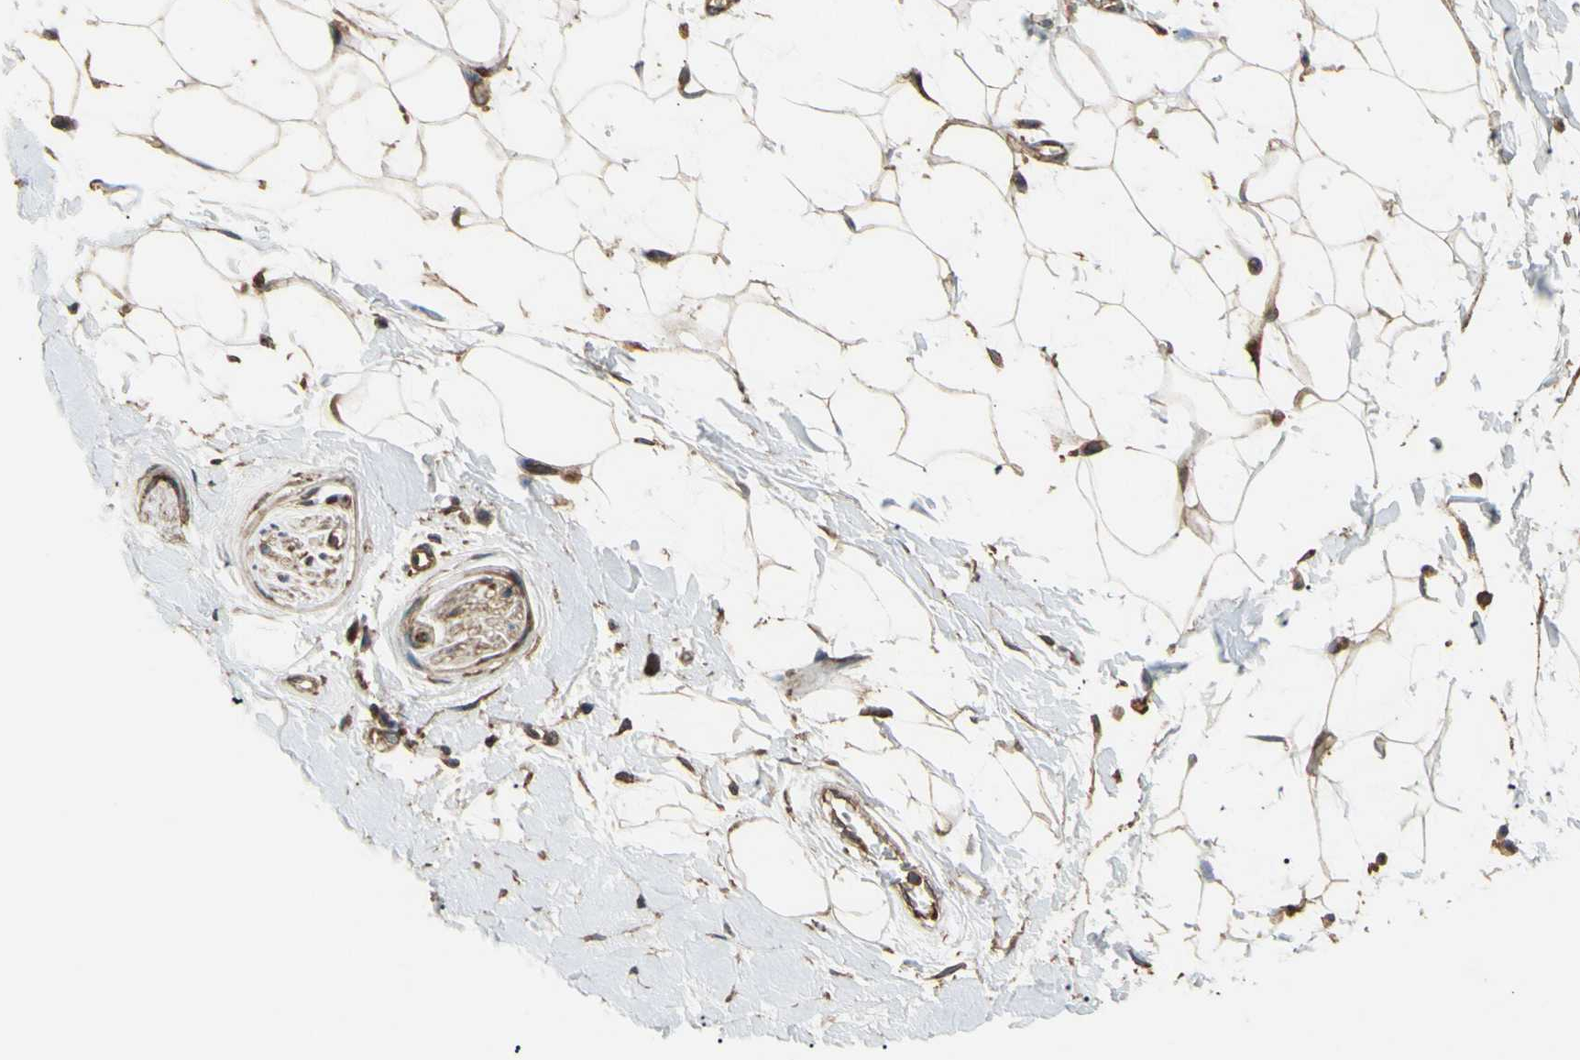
{"staining": {"intensity": "negative", "quantity": "none", "location": "none"}, "tissue": "adipose tissue", "cell_type": "Adipocytes", "image_type": "normal", "snomed": [{"axis": "morphology", "description": "Normal tissue, NOS"}, {"axis": "topography", "description": "Soft tissue"}], "caption": "The micrograph displays no staining of adipocytes in unremarkable adipose tissue.", "gene": "CTTN", "patient": {"sex": "male", "age": 72}}